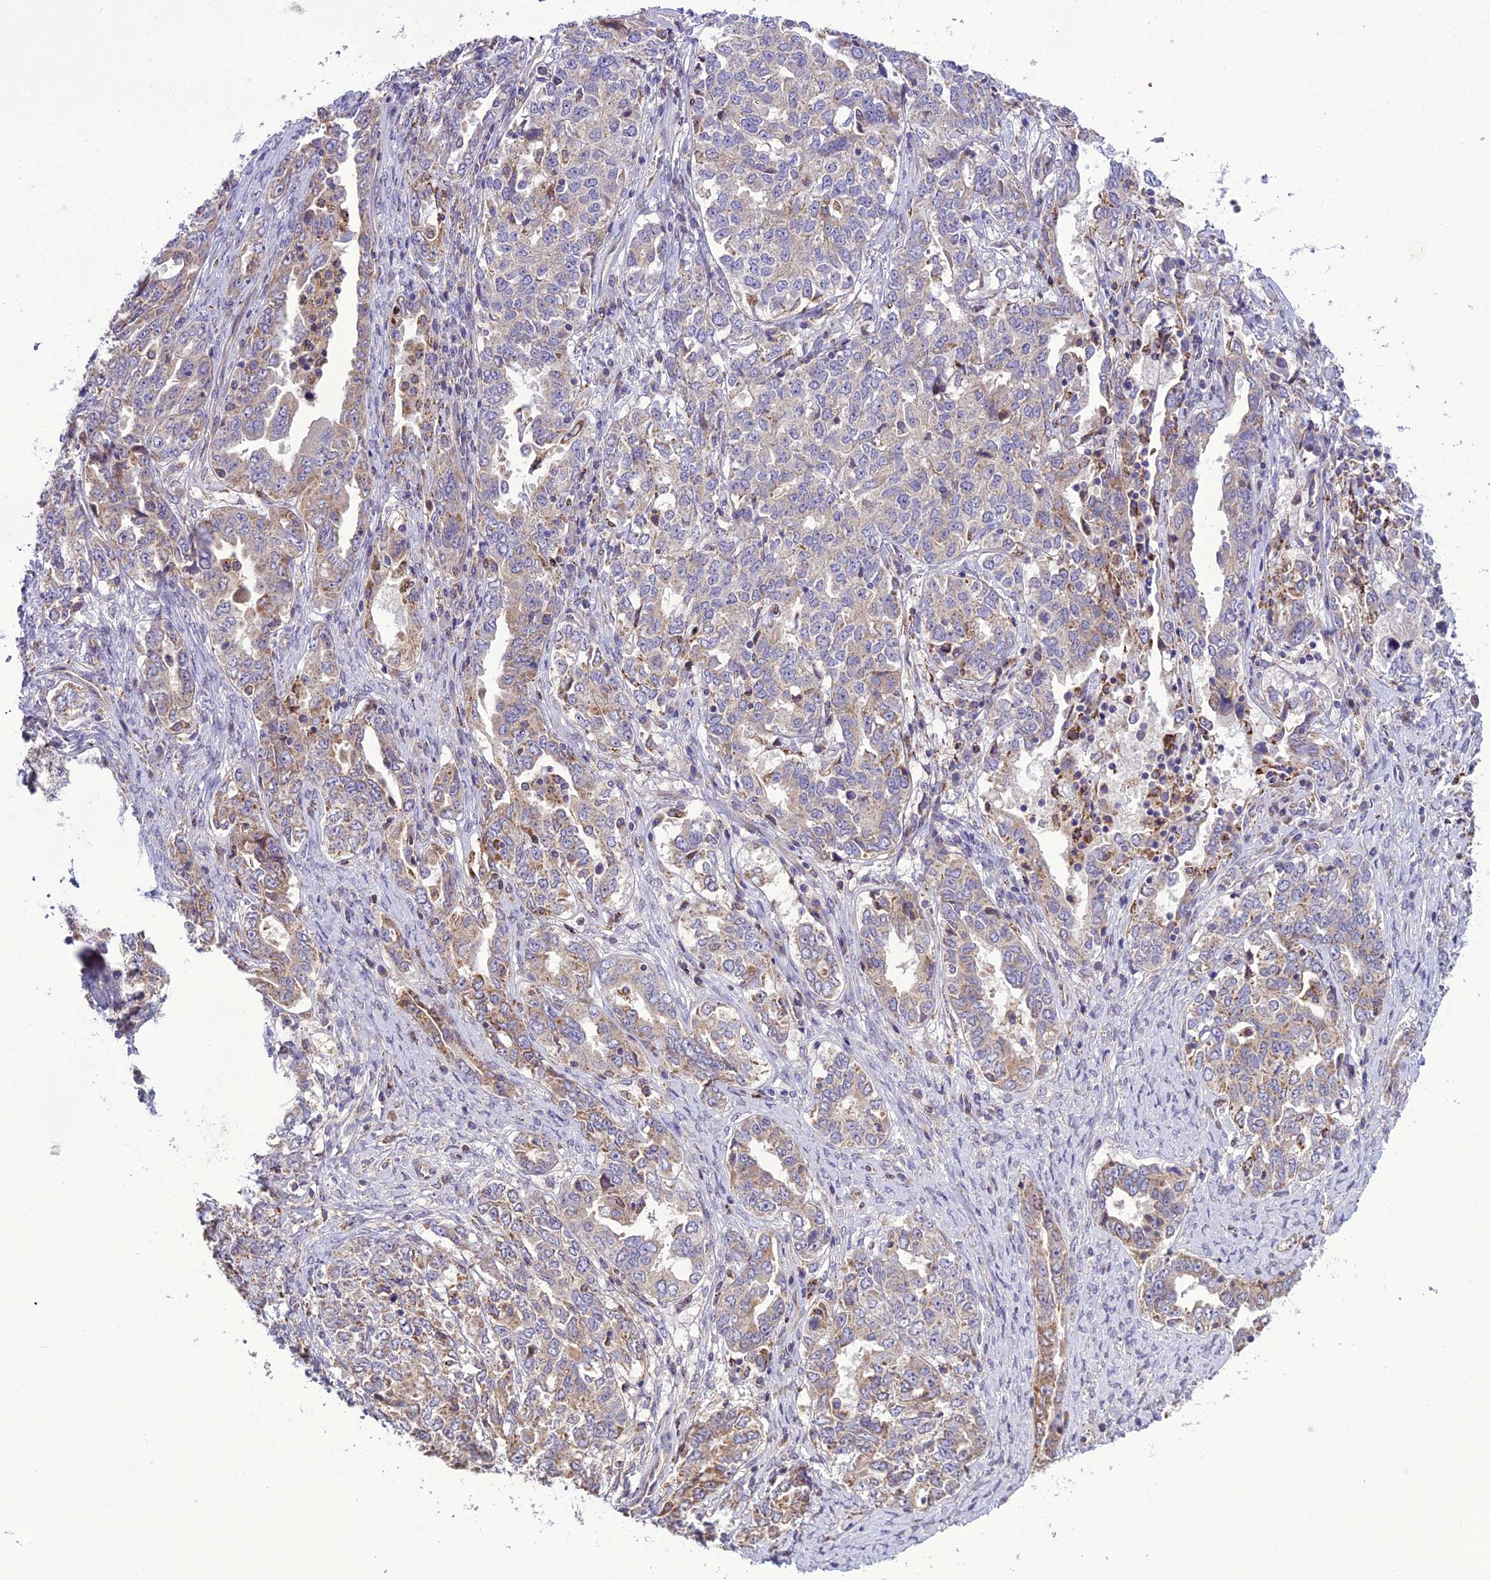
{"staining": {"intensity": "weak", "quantity": "25%-75%", "location": "cytoplasmic/membranous"}, "tissue": "ovarian cancer", "cell_type": "Tumor cells", "image_type": "cancer", "snomed": [{"axis": "morphology", "description": "Carcinoma, endometroid"}, {"axis": "topography", "description": "Ovary"}], "caption": "The photomicrograph reveals staining of ovarian endometroid carcinoma, revealing weak cytoplasmic/membranous protein positivity (brown color) within tumor cells. The staining was performed using DAB (3,3'-diaminobenzidine) to visualize the protein expression in brown, while the nuclei were stained in blue with hematoxylin (Magnification: 20x).", "gene": "TBC1D24", "patient": {"sex": "female", "age": 62}}